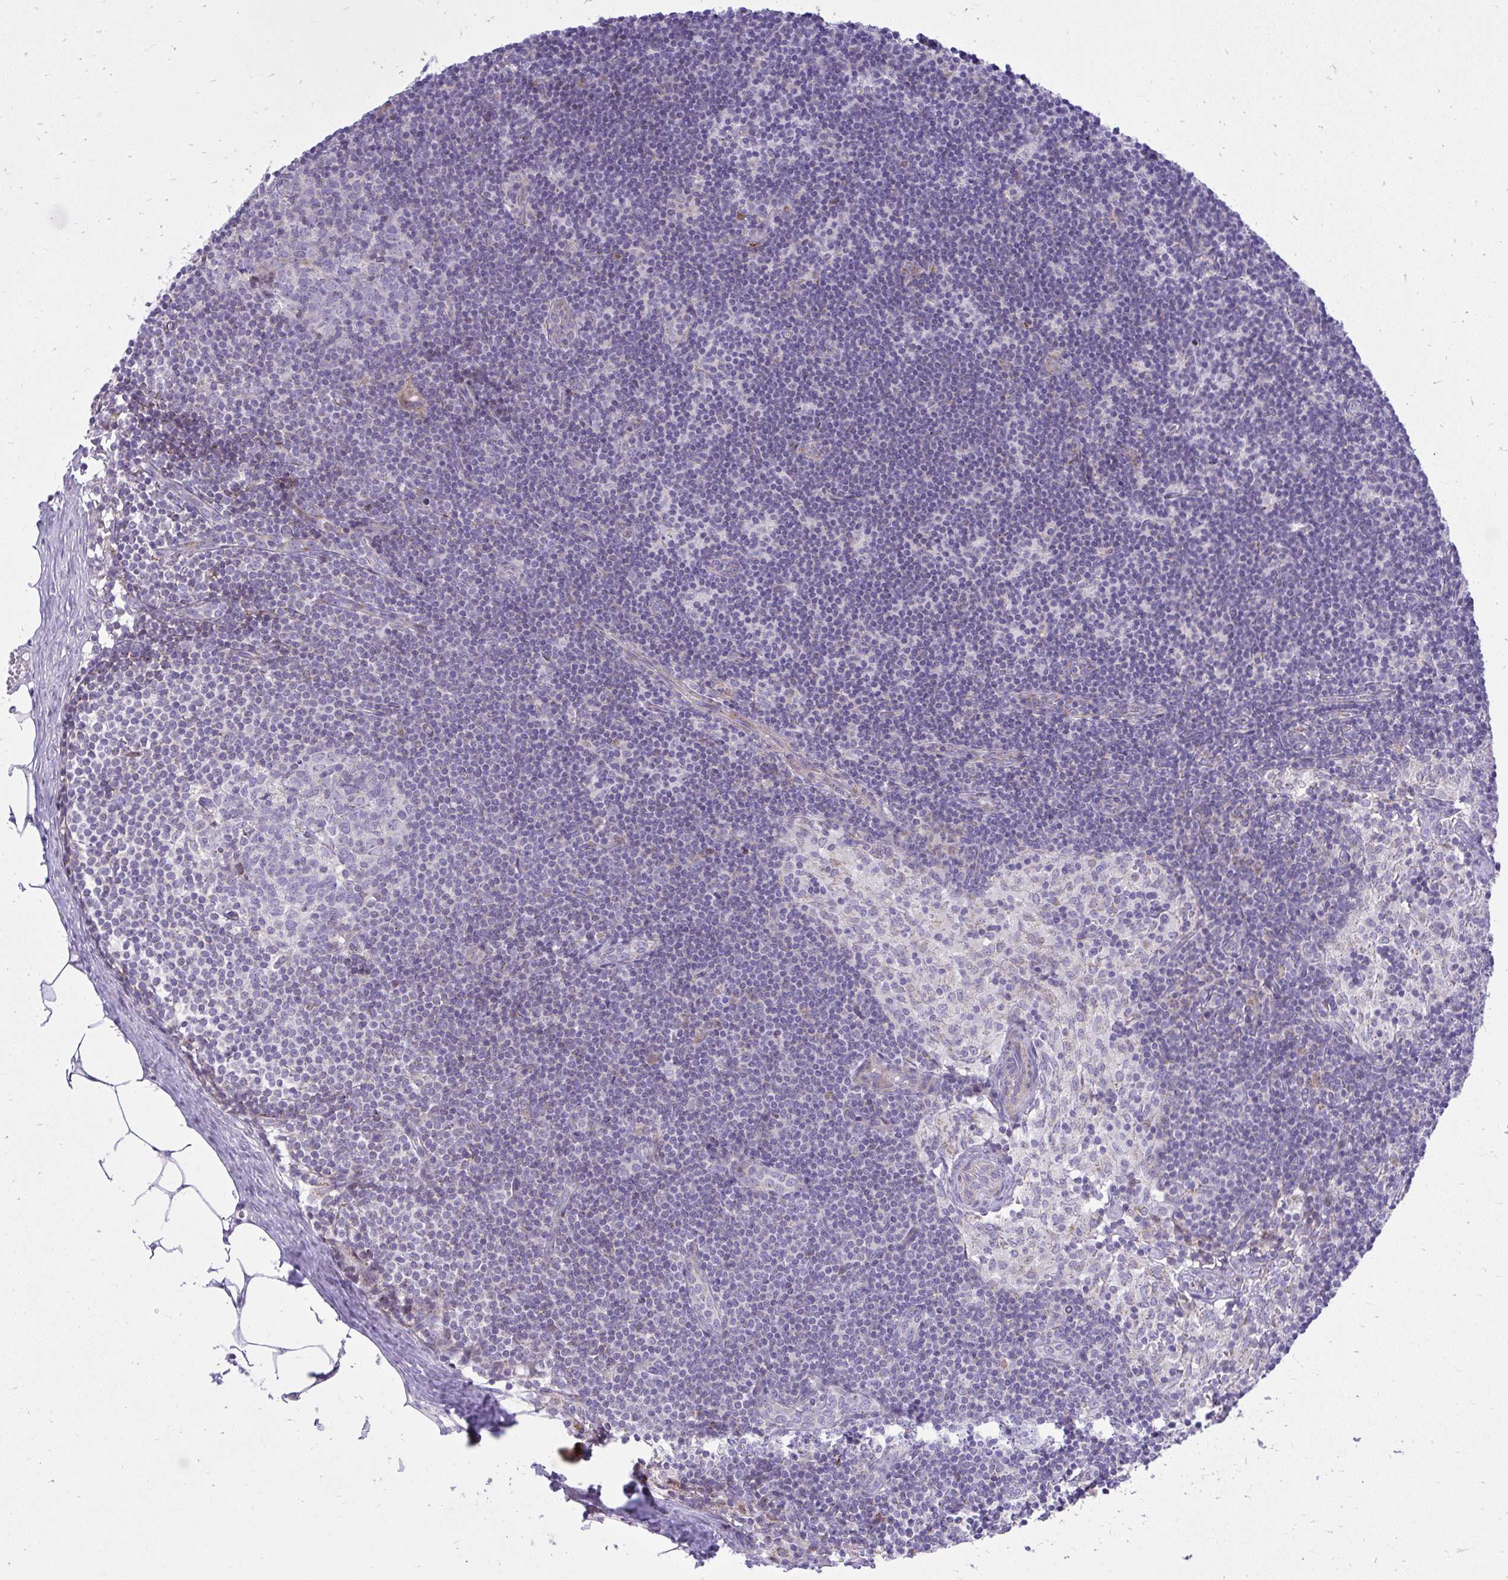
{"staining": {"intensity": "negative", "quantity": "none", "location": "none"}, "tissue": "lymph node", "cell_type": "Germinal center cells", "image_type": "normal", "snomed": [{"axis": "morphology", "description": "Normal tissue, NOS"}, {"axis": "topography", "description": "Lymph node"}], "caption": "Immunohistochemistry (IHC) of unremarkable lymph node displays no staining in germinal center cells. Nuclei are stained in blue.", "gene": "GPRIN3", "patient": {"sex": "female", "age": 31}}